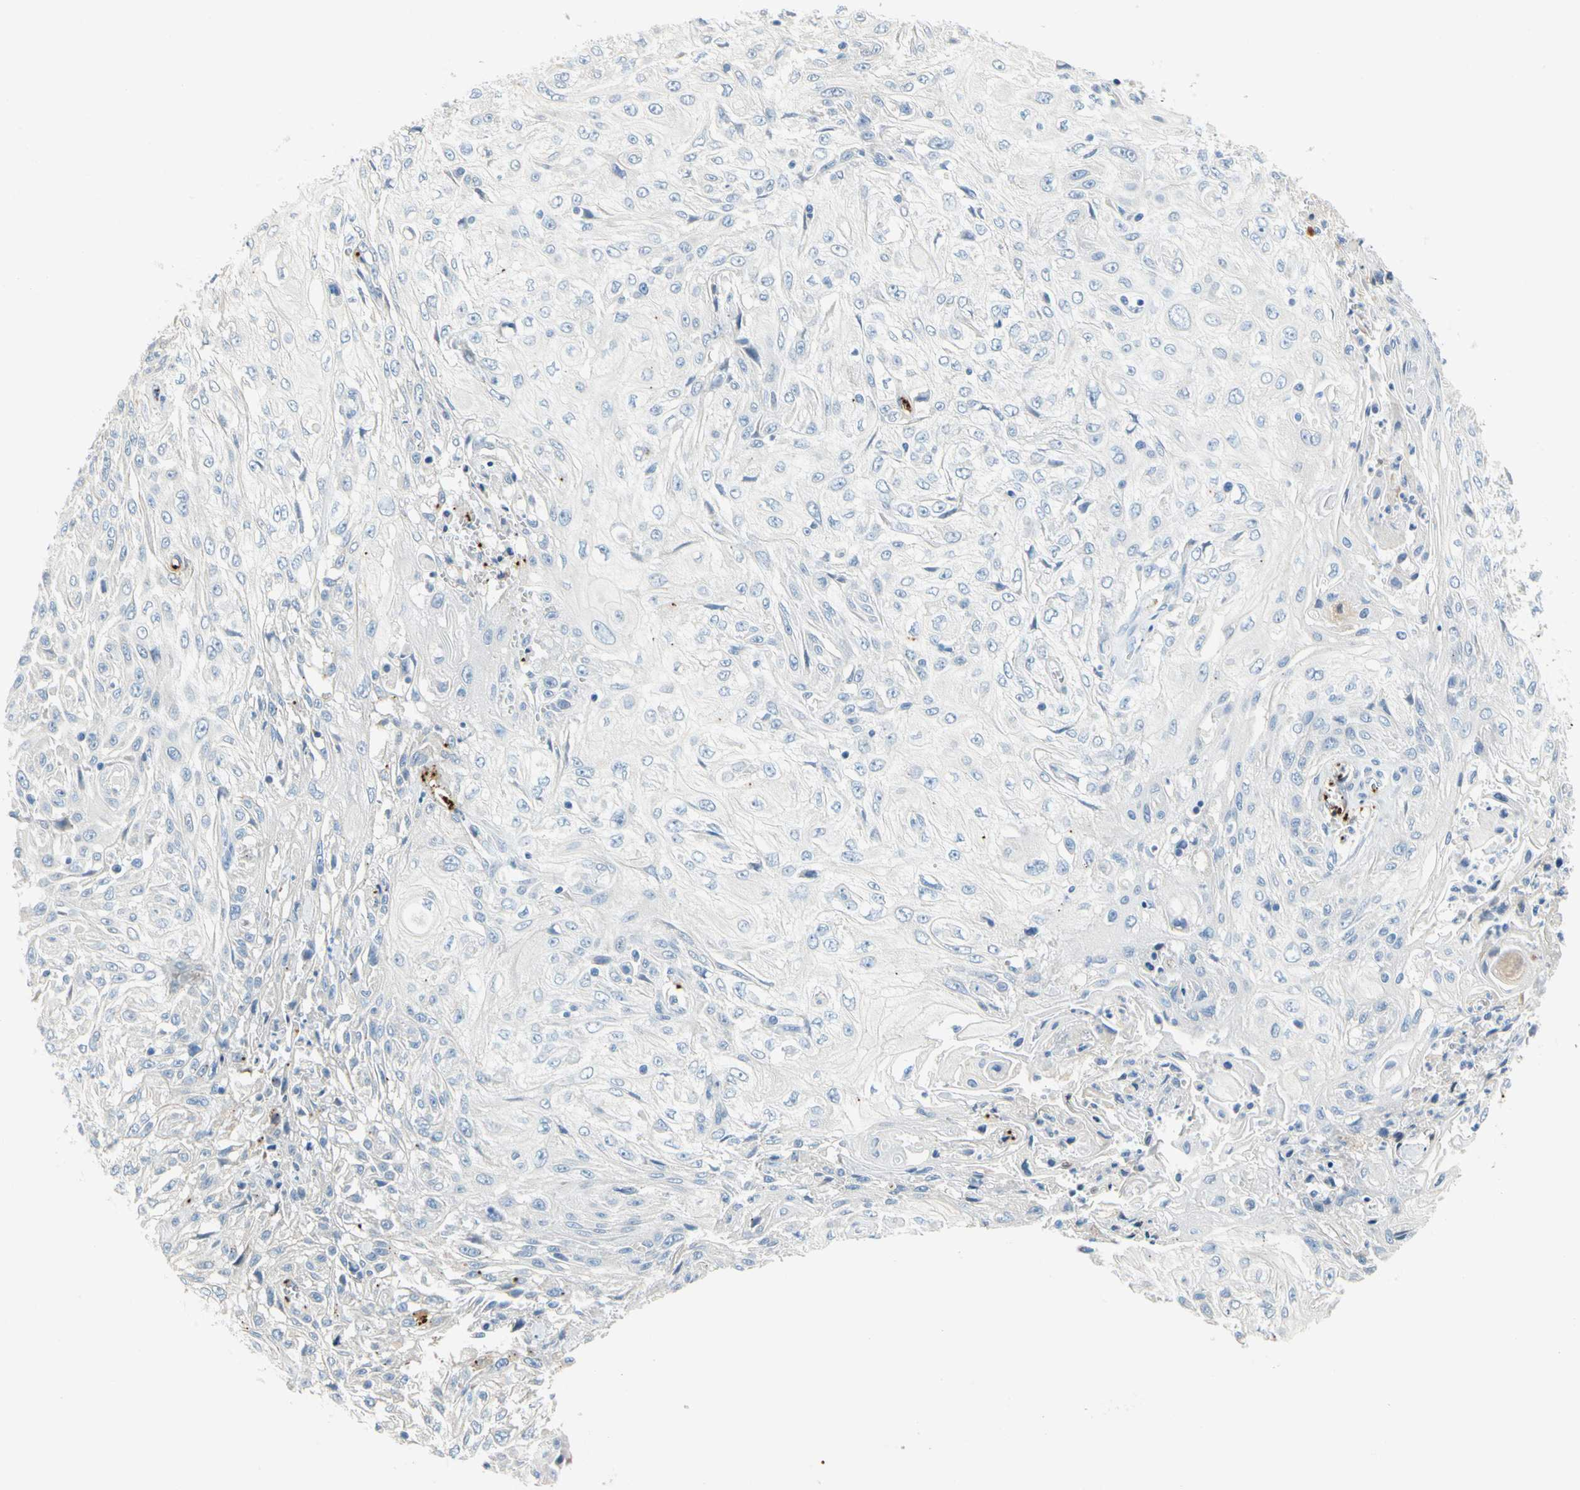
{"staining": {"intensity": "negative", "quantity": "none", "location": "none"}, "tissue": "skin cancer", "cell_type": "Tumor cells", "image_type": "cancer", "snomed": [{"axis": "morphology", "description": "Squamous cell carcinoma, NOS"}, {"axis": "morphology", "description": "Squamous cell carcinoma, metastatic, NOS"}, {"axis": "topography", "description": "Skin"}, {"axis": "topography", "description": "Lymph node"}], "caption": "Immunohistochemical staining of human skin cancer (squamous cell carcinoma) displays no significant expression in tumor cells.", "gene": "PPBP", "patient": {"sex": "male", "age": 75}}